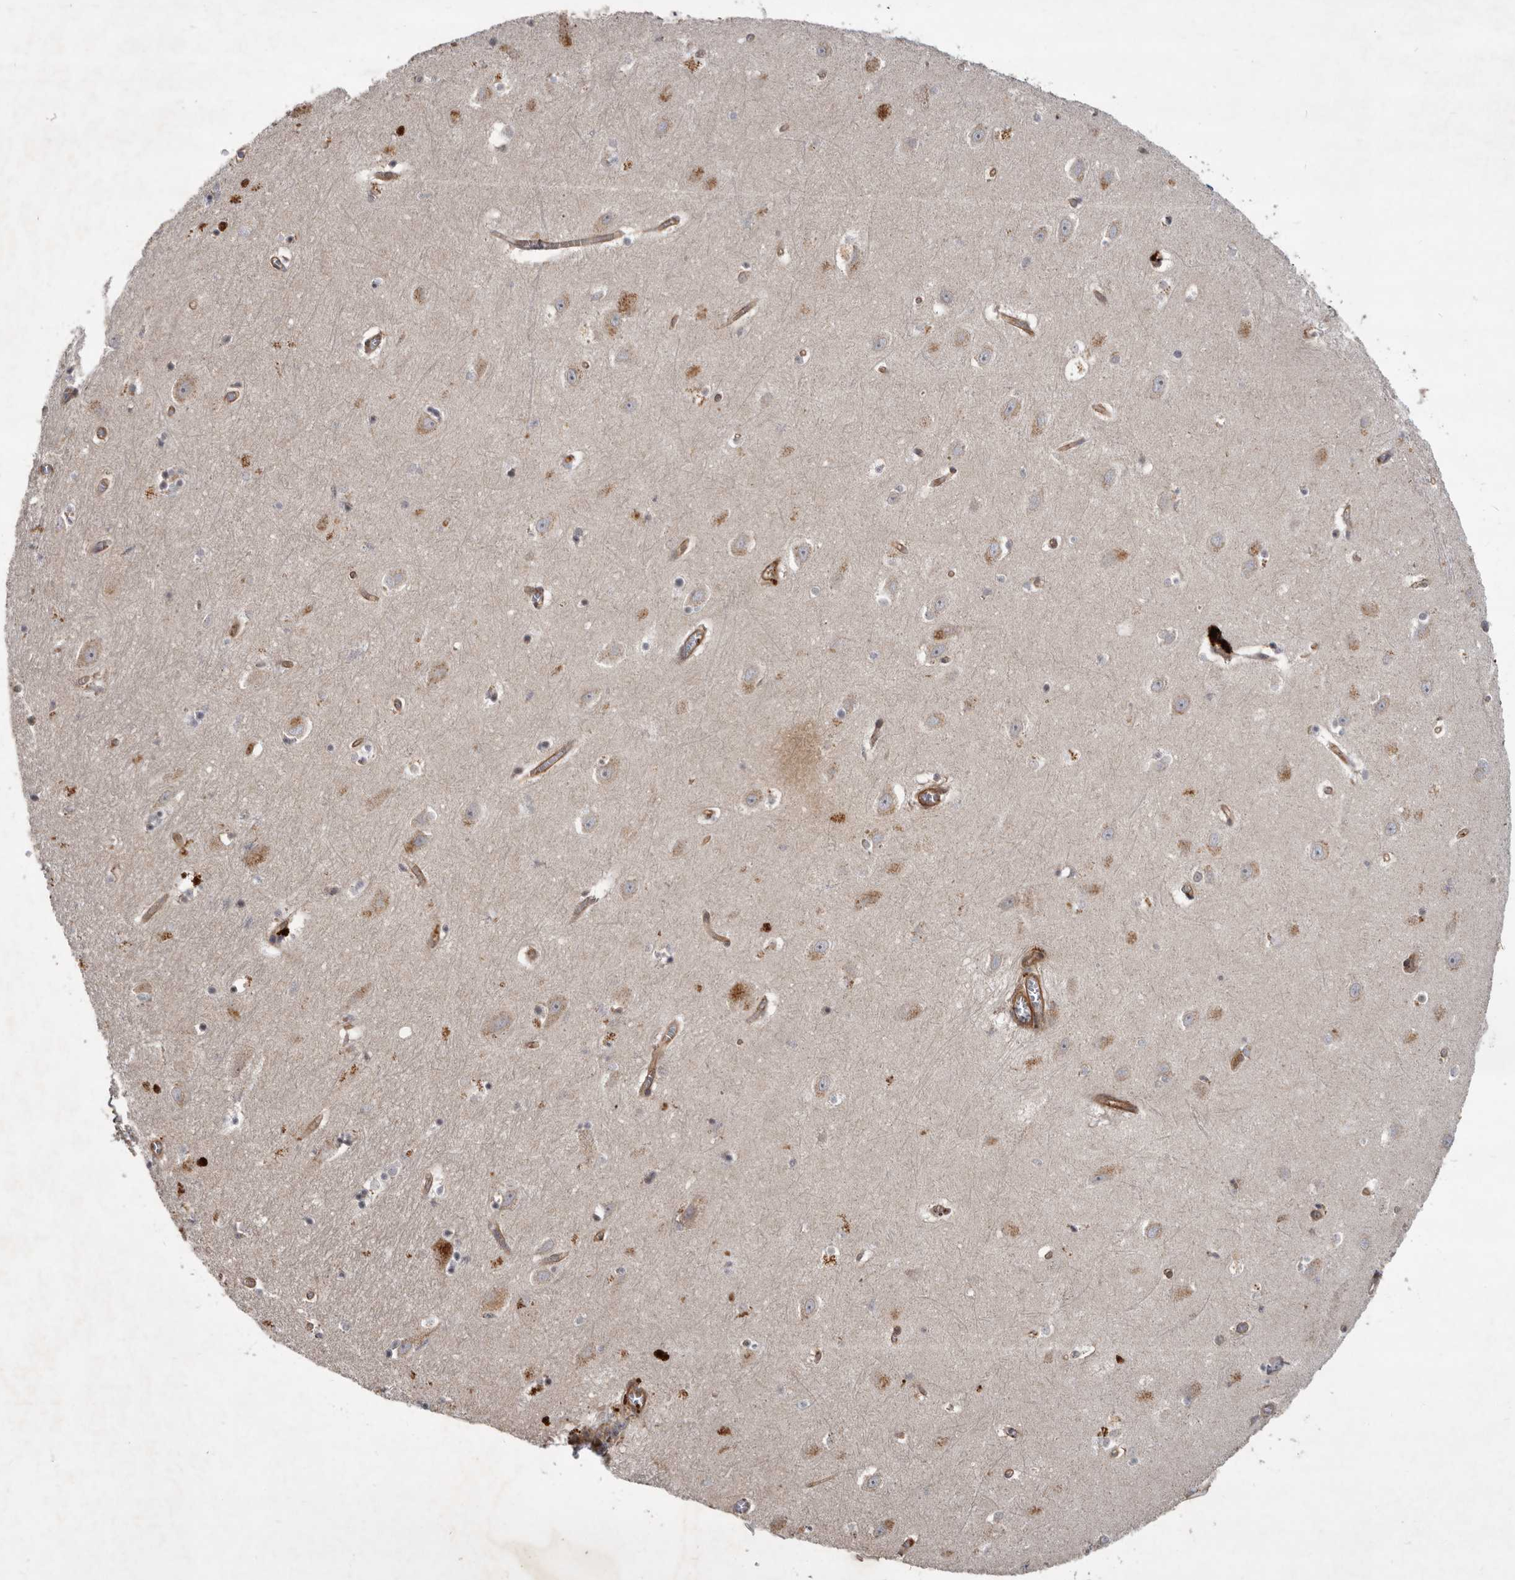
{"staining": {"intensity": "negative", "quantity": "none", "location": "none"}, "tissue": "hippocampus", "cell_type": "Glial cells", "image_type": "normal", "snomed": [{"axis": "morphology", "description": "Normal tissue, NOS"}, {"axis": "topography", "description": "Hippocampus"}], "caption": "This is a micrograph of immunohistochemistry (IHC) staining of unremarkable hippocampus, which shows no positivity in glial cells.", "gene": "DNAJC28", "patient": {"sex": "female", "age": 64}}